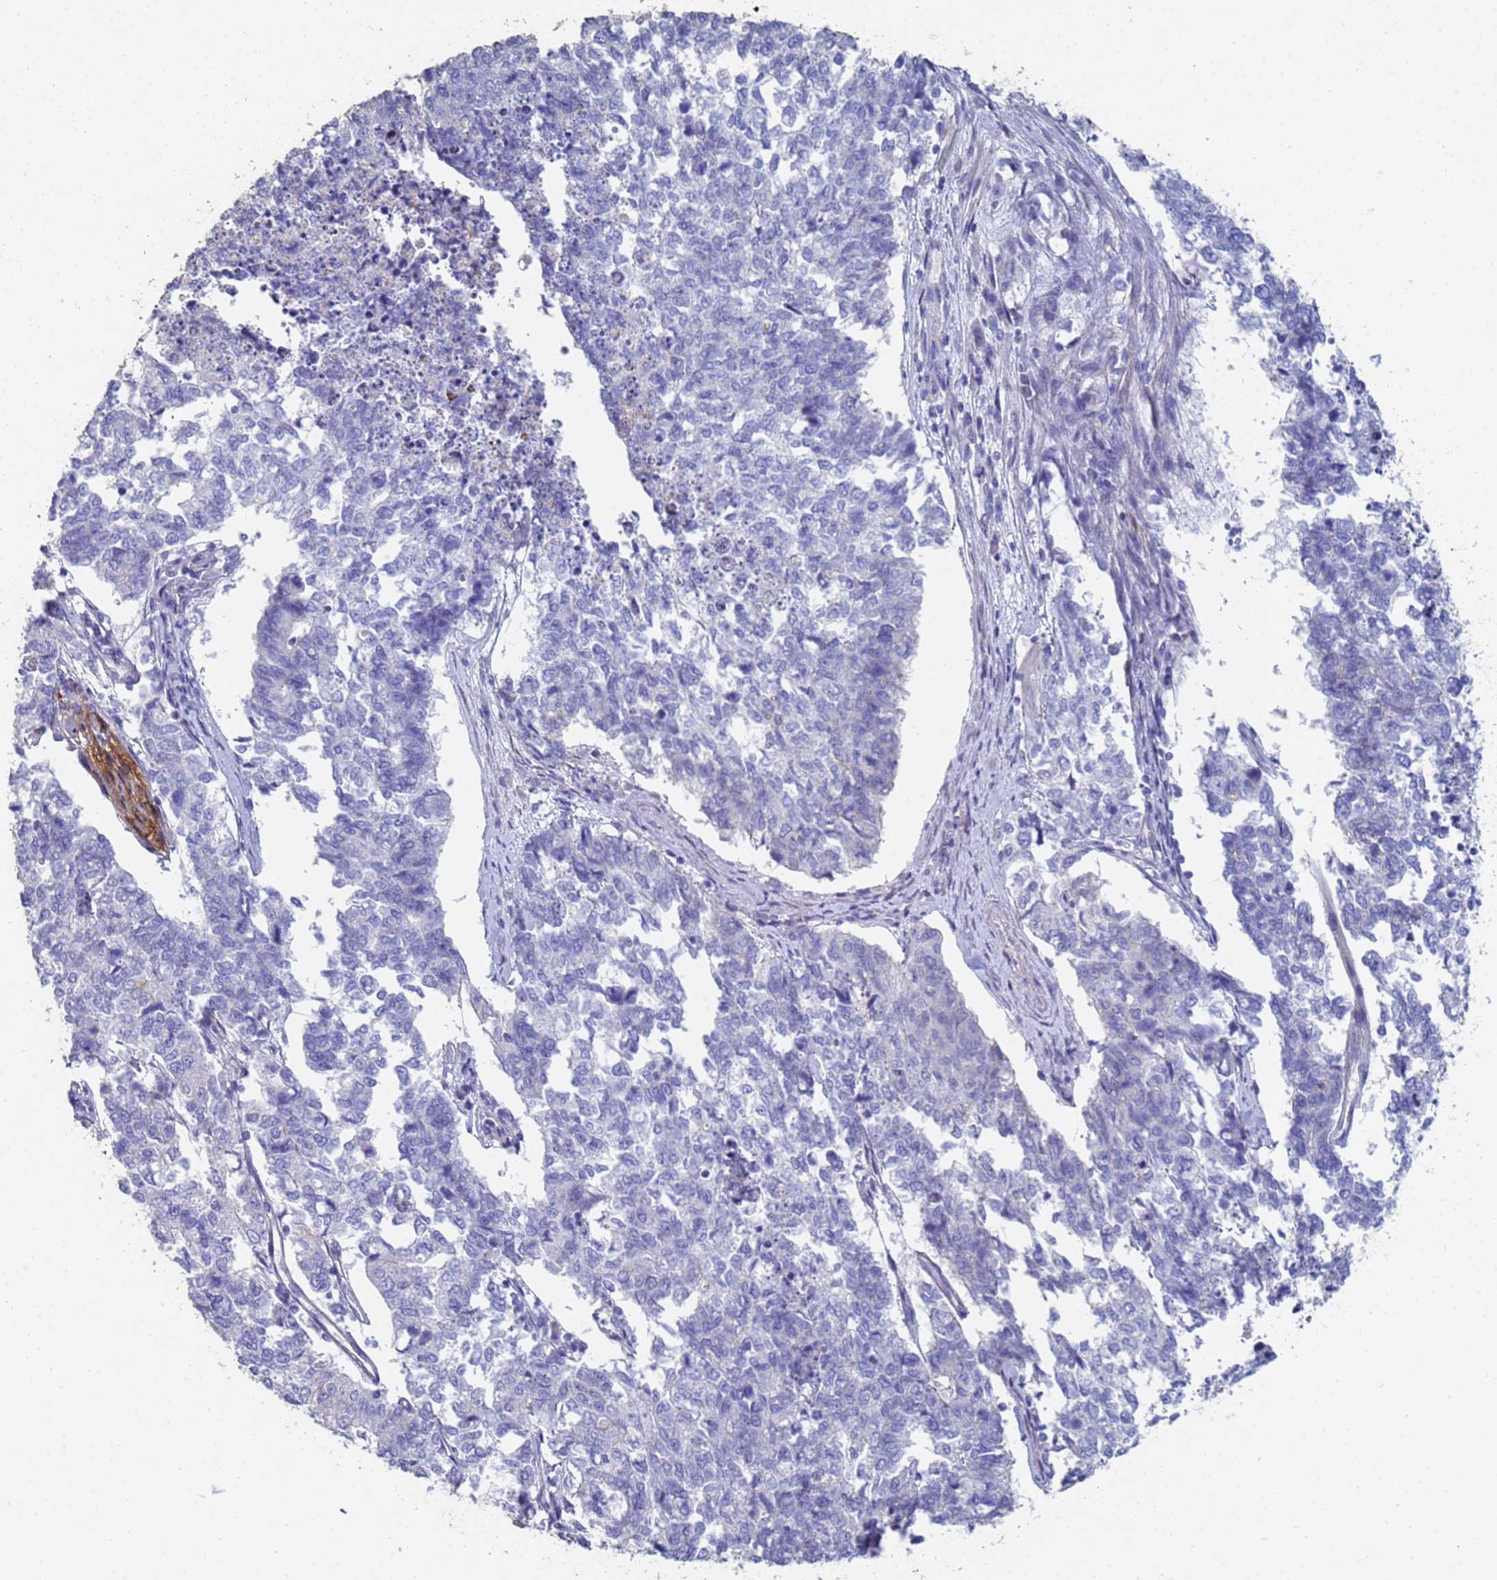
{"staining": {"intensity": "negative", "quantity": "none", "location": "none"}, "tissue": "cervical cancer", "cell_type": "Tumor cells", "image_type": "cancer", "snomed": [{"axis": "morphology", "description": "Squamous cell carcinoma, NOS"}, {"axis": "topography", "description": "Cervix"}], "caption": "An immunohistochemistry histopathology image of cervical squamous cell carcinoma is shown. There is no staining in tumor cells of cervical squamous cell carcinoma.", "gene": "ABCA8", "patient": {"sex": "female", "age": 63}}